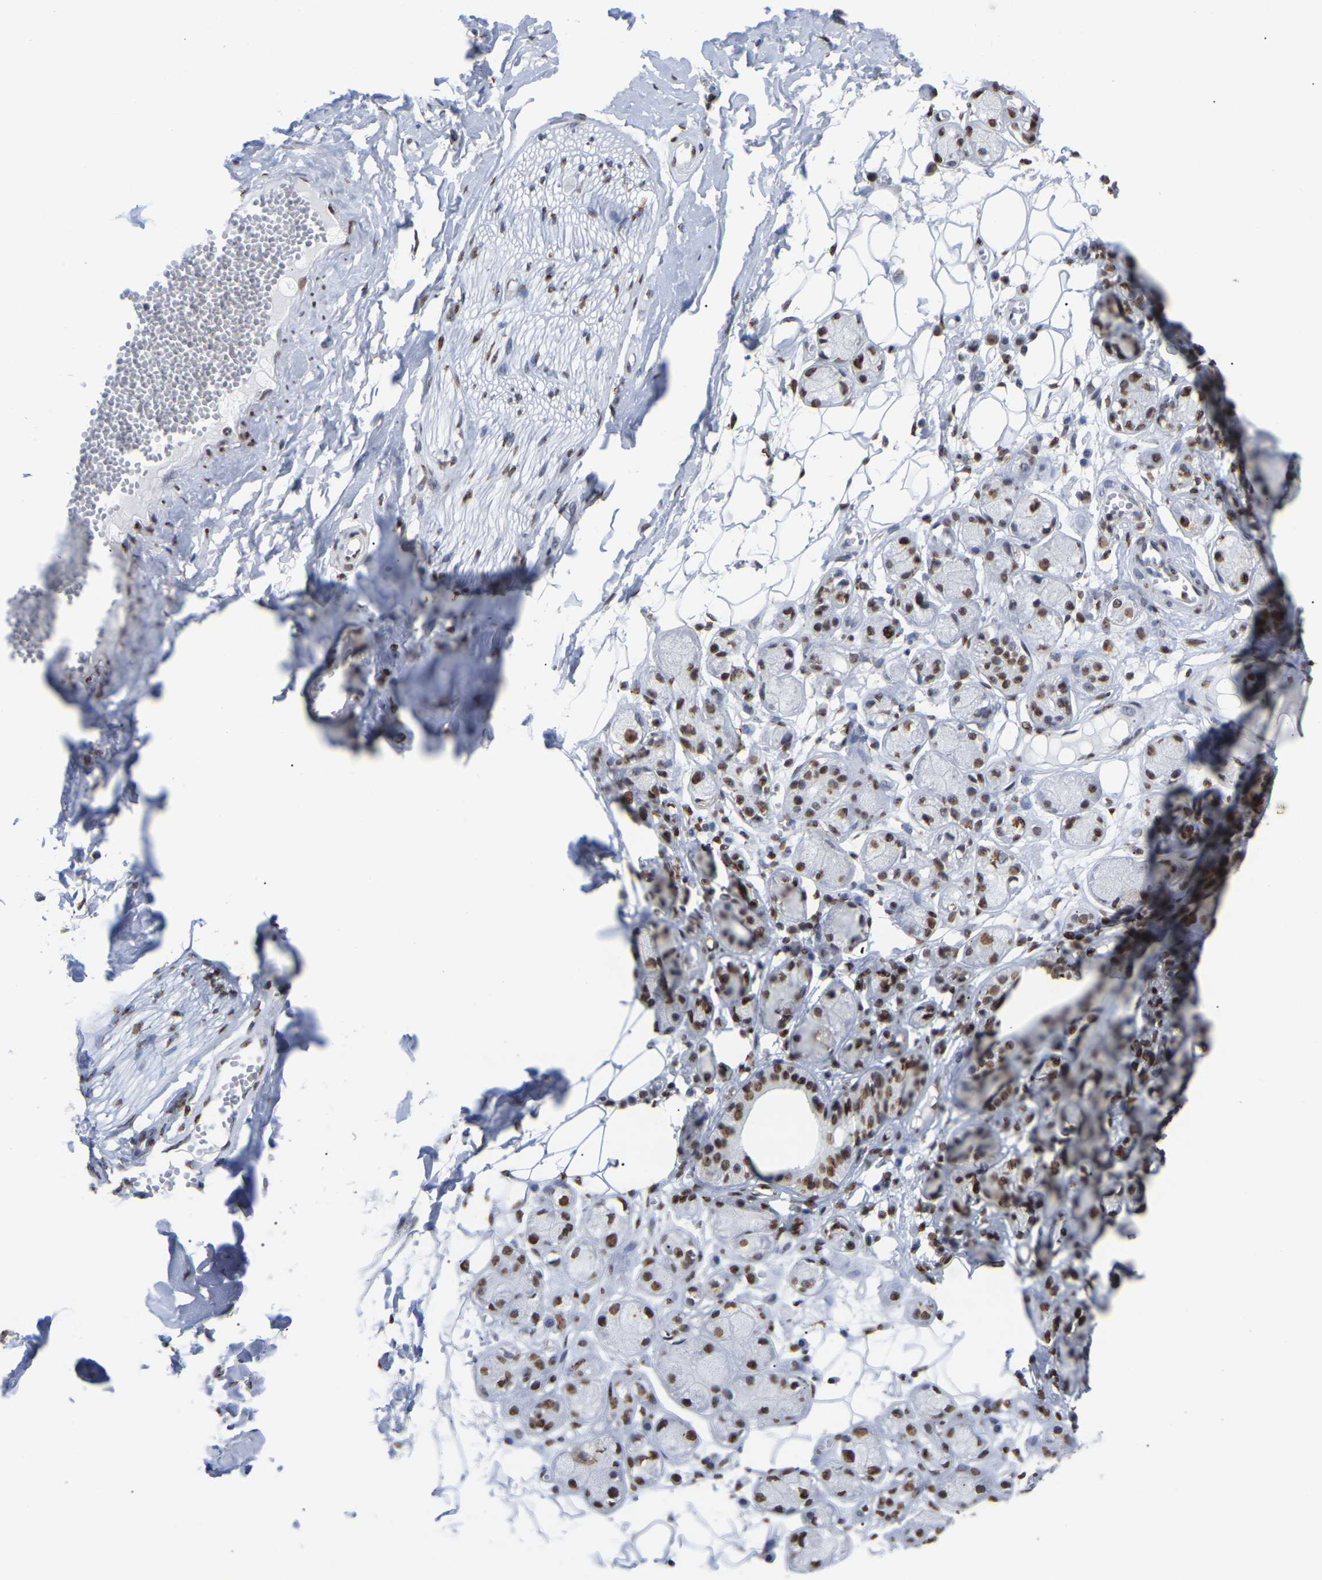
{"staining": {"intensity": "moderate", "quantity": ">75%", "location": "nuclear"}, "tissue": "adipose tissue", "cell_type": "Adipocytes", "image_type": "normal", "snomed": [{"axis": "morphology", "description": "Normal tissue, NOS"}, {"axis": "morphology", "description": "Inflammation, NOS"}, {"axis": "topography", "description": "Salivary gland"}, {"axis": "topography", "description": "Peripheral nerve tissue"}], "caption": "Protein positivity by immunohistochemistry exhibits moderate nuclear positivity in approximately >75% of adipocytes in benign adipose tissue.", "gene": "RBL2", "patient": {"sex": "female", "age": 75}}